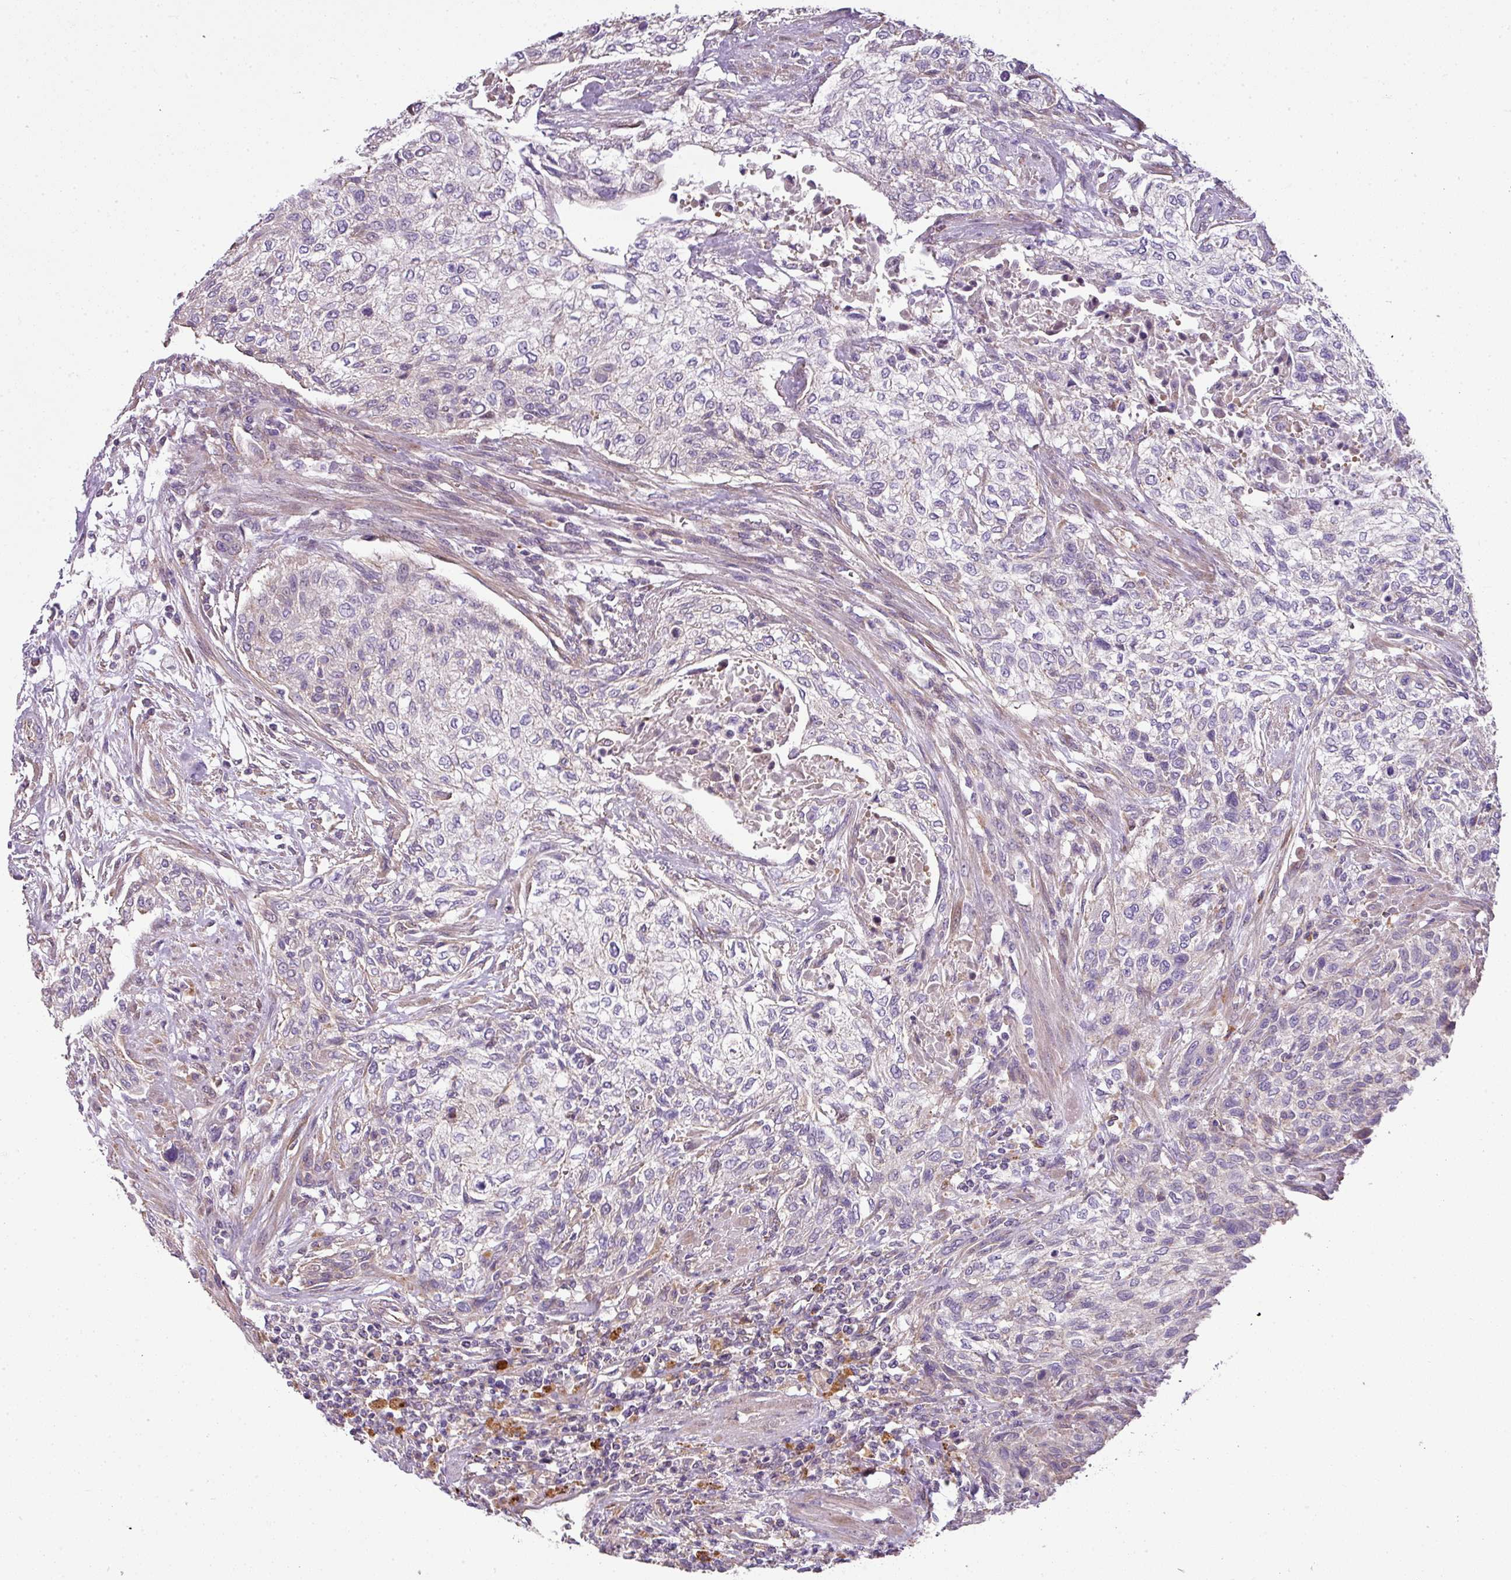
{"staining": {"intensity": "negative", "quantity": "none", "location": "none"}, "tissue": "urothelial cancer", "cell_type": "Tumor cells", "image_type": "cancer", "snomed": [{"axis": "morphology", "description": "Normal tissue, NOS"}, {"axis": "morphology", "description": "Urothelial carcinoma, NOS"}, {"axis": "topography", "description": "Urinary bladder"}, {"axis": "topography", "description": "Peripheral nerve tissue"}], "caption": "Tumor cells show no significant expression in urothelial cancer.", "gene": "PALS2", "patient": {"sex": "male", "age": 35}}